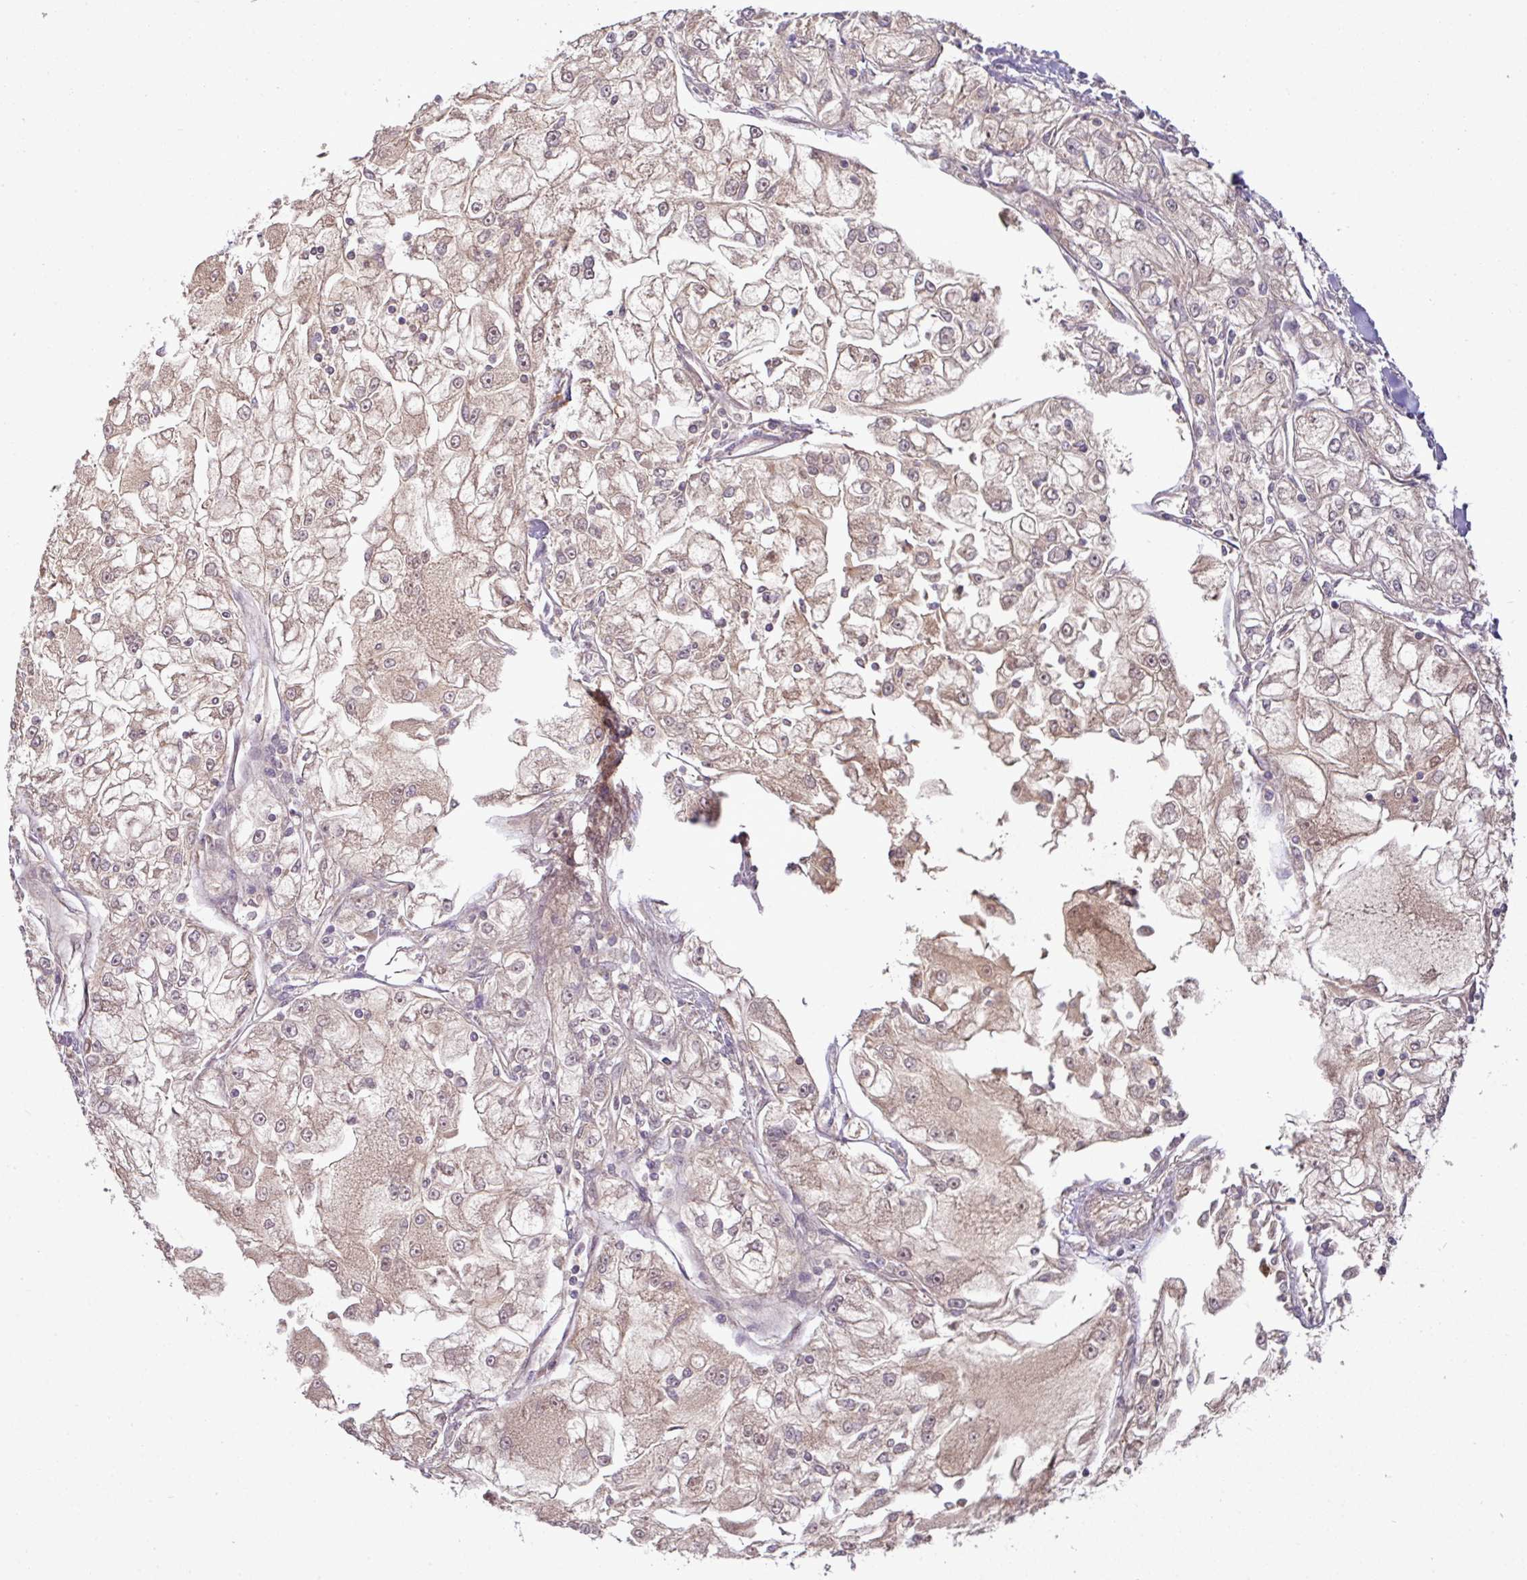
{"staining": {"intensity": "weak", "quantity": "25%-75%", "location": "cytoplasmic/membranous"}, "tissue": "renal cancer", "cell_type": "Tumor cells", "image_type": "cancer", "snomed": [{"axis": "morphology", "description": "Adenocarcinoma, NOS"}, {"axis": "topography", "description": "Kidney"}], "caption": "Protein analysis of adenocarcinoma (renal) tissue exhibits weak cytoplasmic/membranous expression in about 25%-75% of tumor cells.", "gene": "GSTA3", "patient": {"sex": "female", "age": 72}}